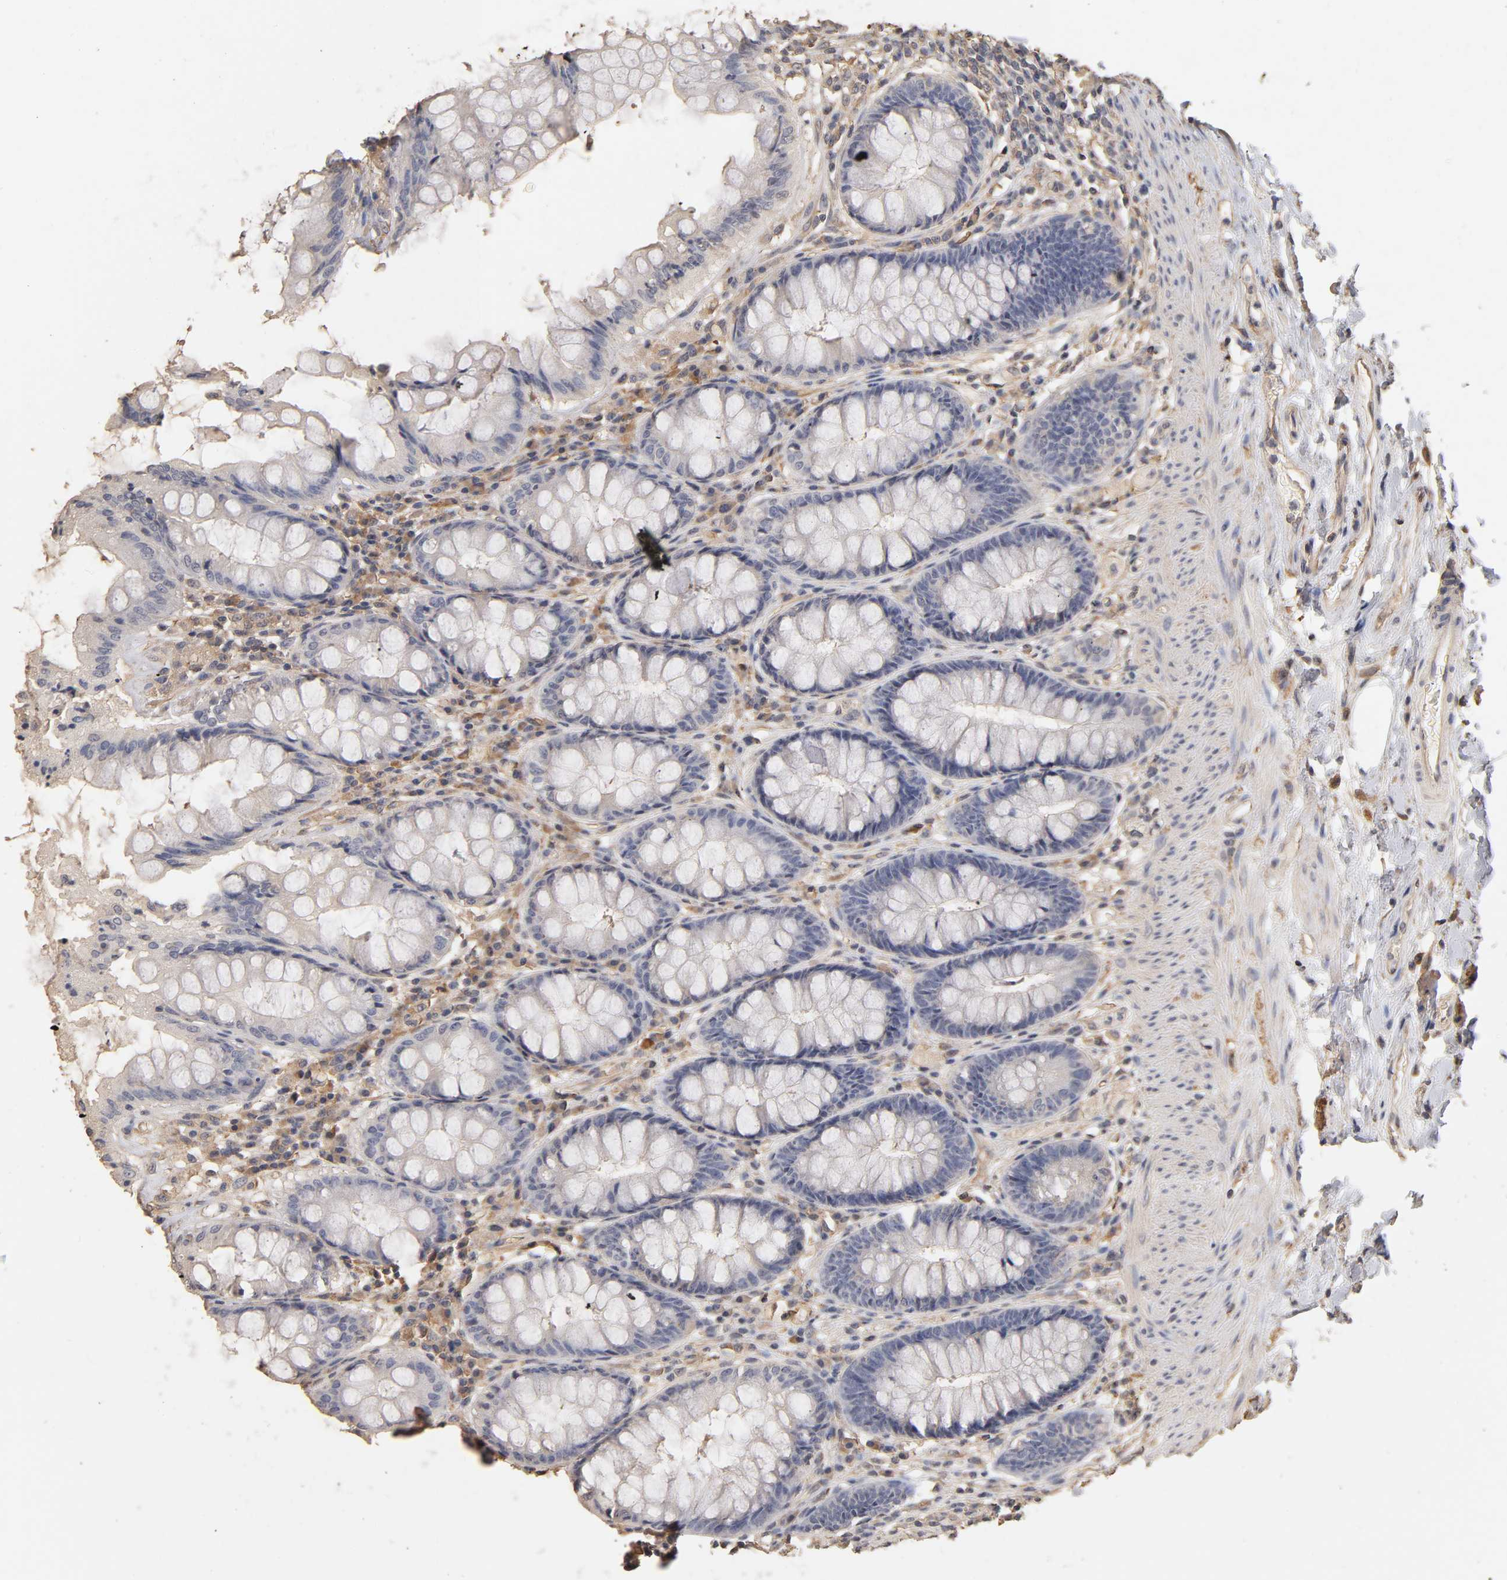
{"staining": {"intensity": "negative", "quantity": "none", "location": "none"}, "tissue": "rectum", "cell_type": "Glandular cells", "image_type": "normal", "snomed": [{"axis": "morphology", "description": "Normal tissue, NOS"}, {"axis": "topography", "description": "Rectum"}], "caption": "The micrograph demonstrates no significant expression in glandular cells of rectum. The staining is performed using DAB brown chromogen with nuclei counter-stained in using hematoxylin.", "gene": "VSIG4", "patient": {"sex": "female", "age": 46}}